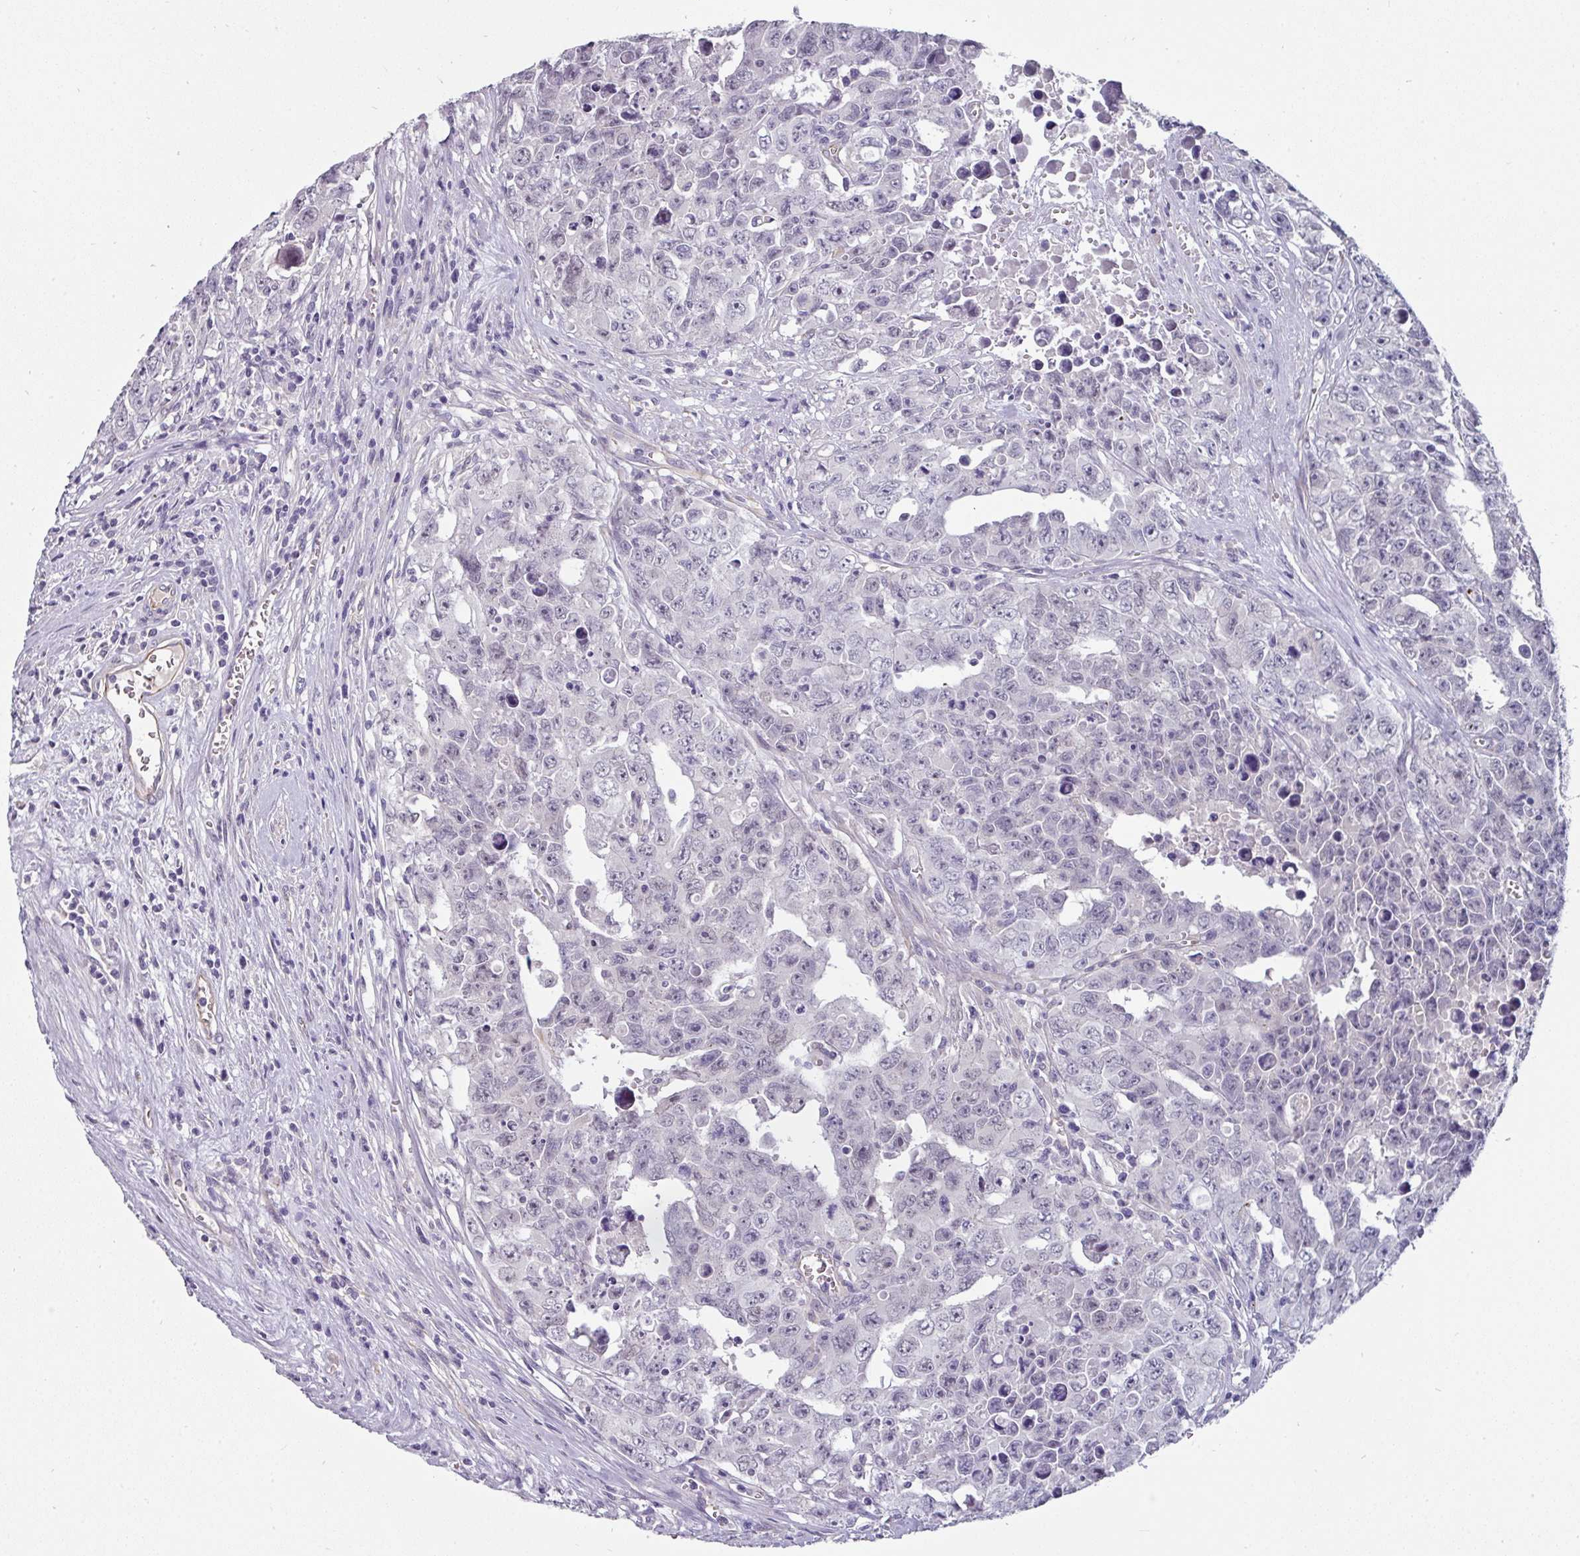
{"staining": {"intensity": "negative", "quantity": "none", "location": "none"}, "tissue": "testis cancer", "cell_type": "Tumor cells", "image_type": "cancer", "snomed": [{"axis": "morphology", "description": "Carcinoma, Embryonal, NOS"}, {"axis": "topography", "description": "Testis"}], "caption": "Tumor cells show no significant protein staining in testis cancer. Nuclei are stained in blue.", "gene": "EYA3", "patient": {"sex": "male", "age": 24}}